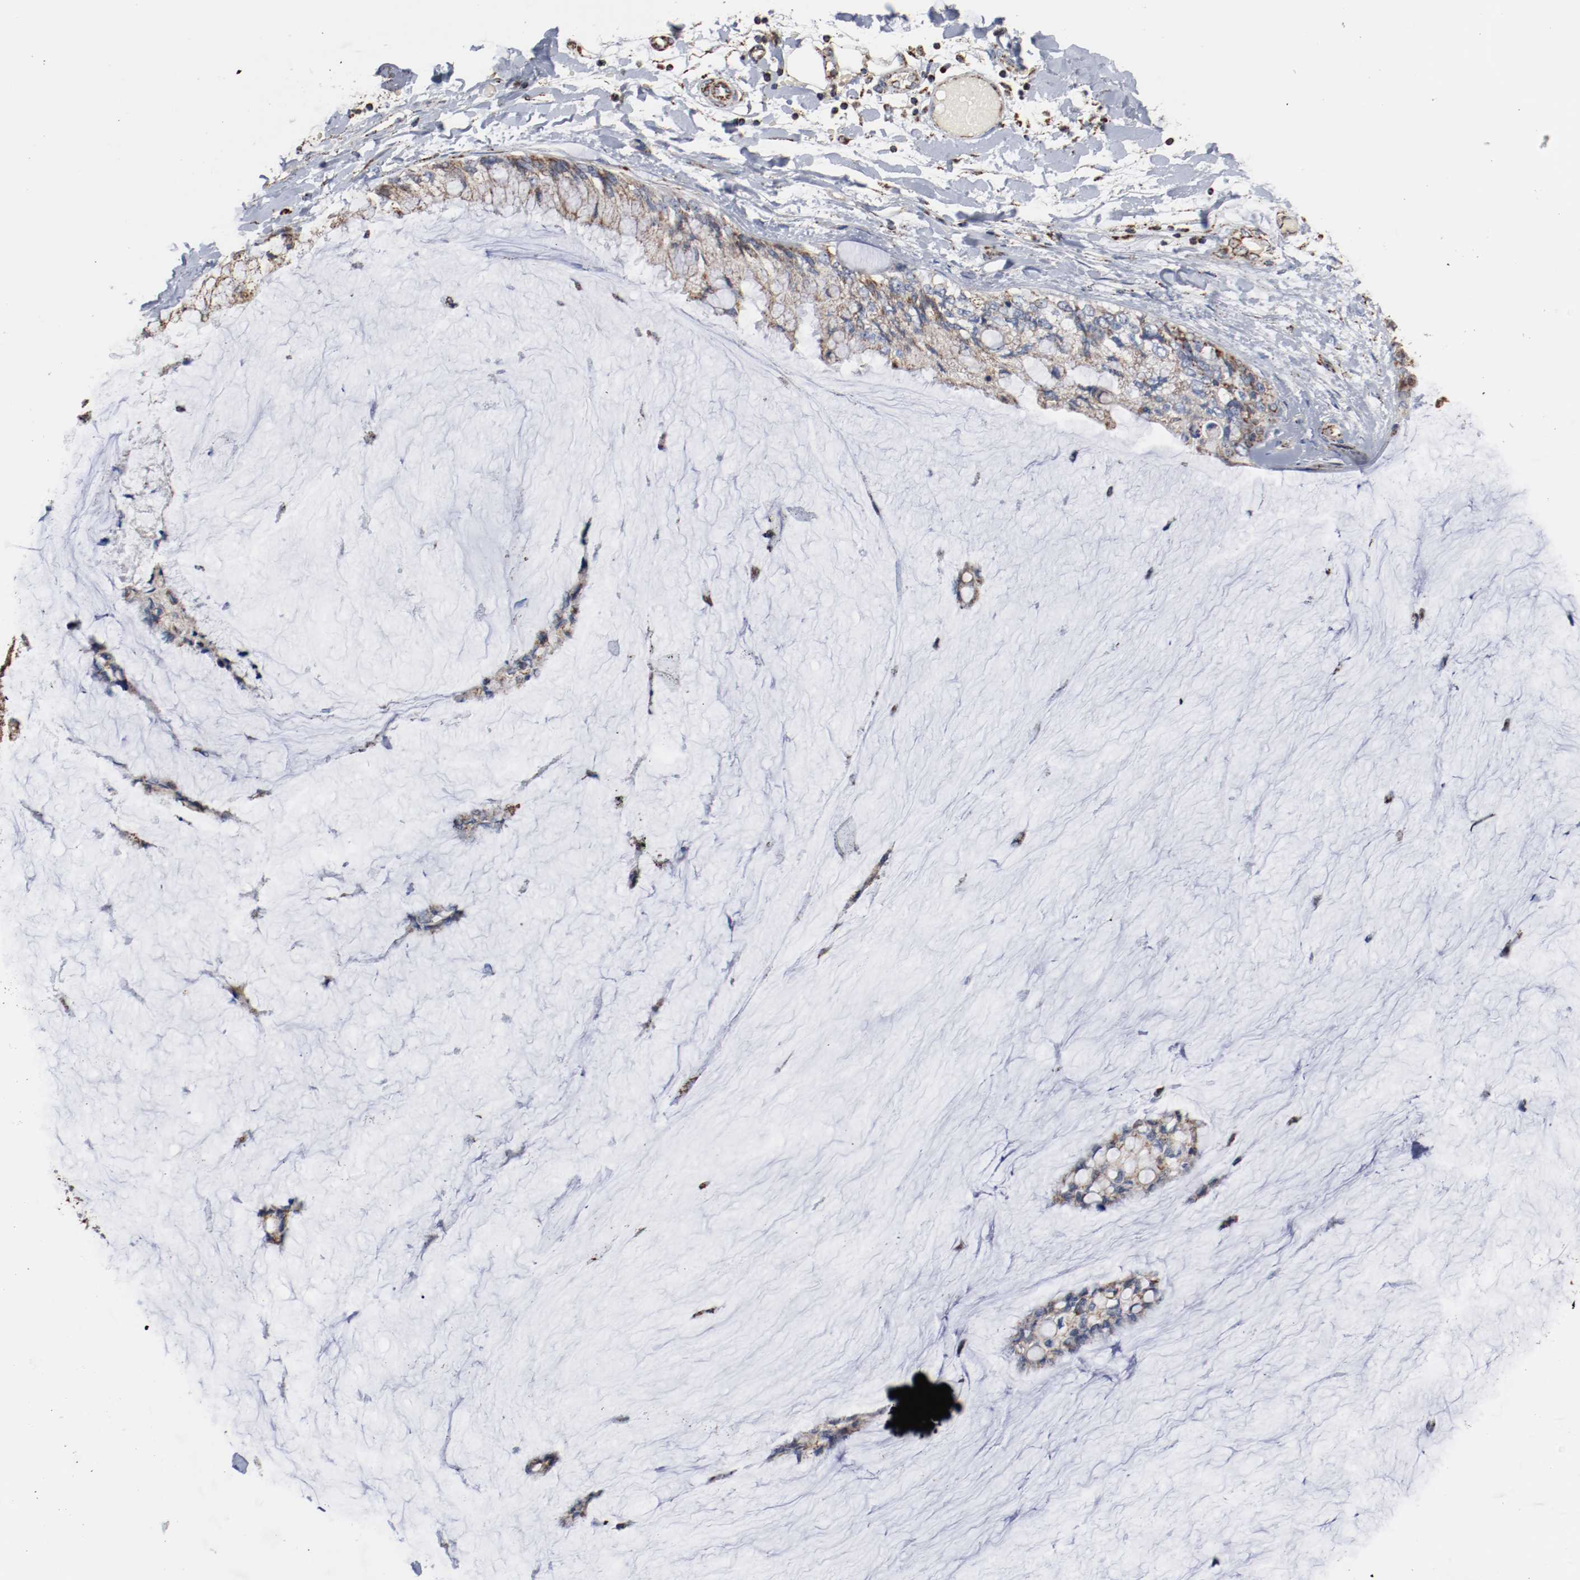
{"staining": {"intensity": "weak", "quantity": "25%-75%", "location": "cytoplasmic/membranous"}, "tissue": "ovarian cancer", "cell_type": "Tumor cells", "image_type": "cancer", "snomed": [{"axis": "morphology", "description": "Cystadenocarcinoma, mucinous, NOS"}, {"axis": "topography", "description": "Ovary"}], "caption": "Approximately 25%-75% of tumor cells in mucinous cystadenocarcinoma (ovarian) show weak cytoplasmic/membranous protein expression as visualized by brown immunohistochemical staining.", "gene": "NDUFS4", "patient": {"sex": "female", "age": 39}}